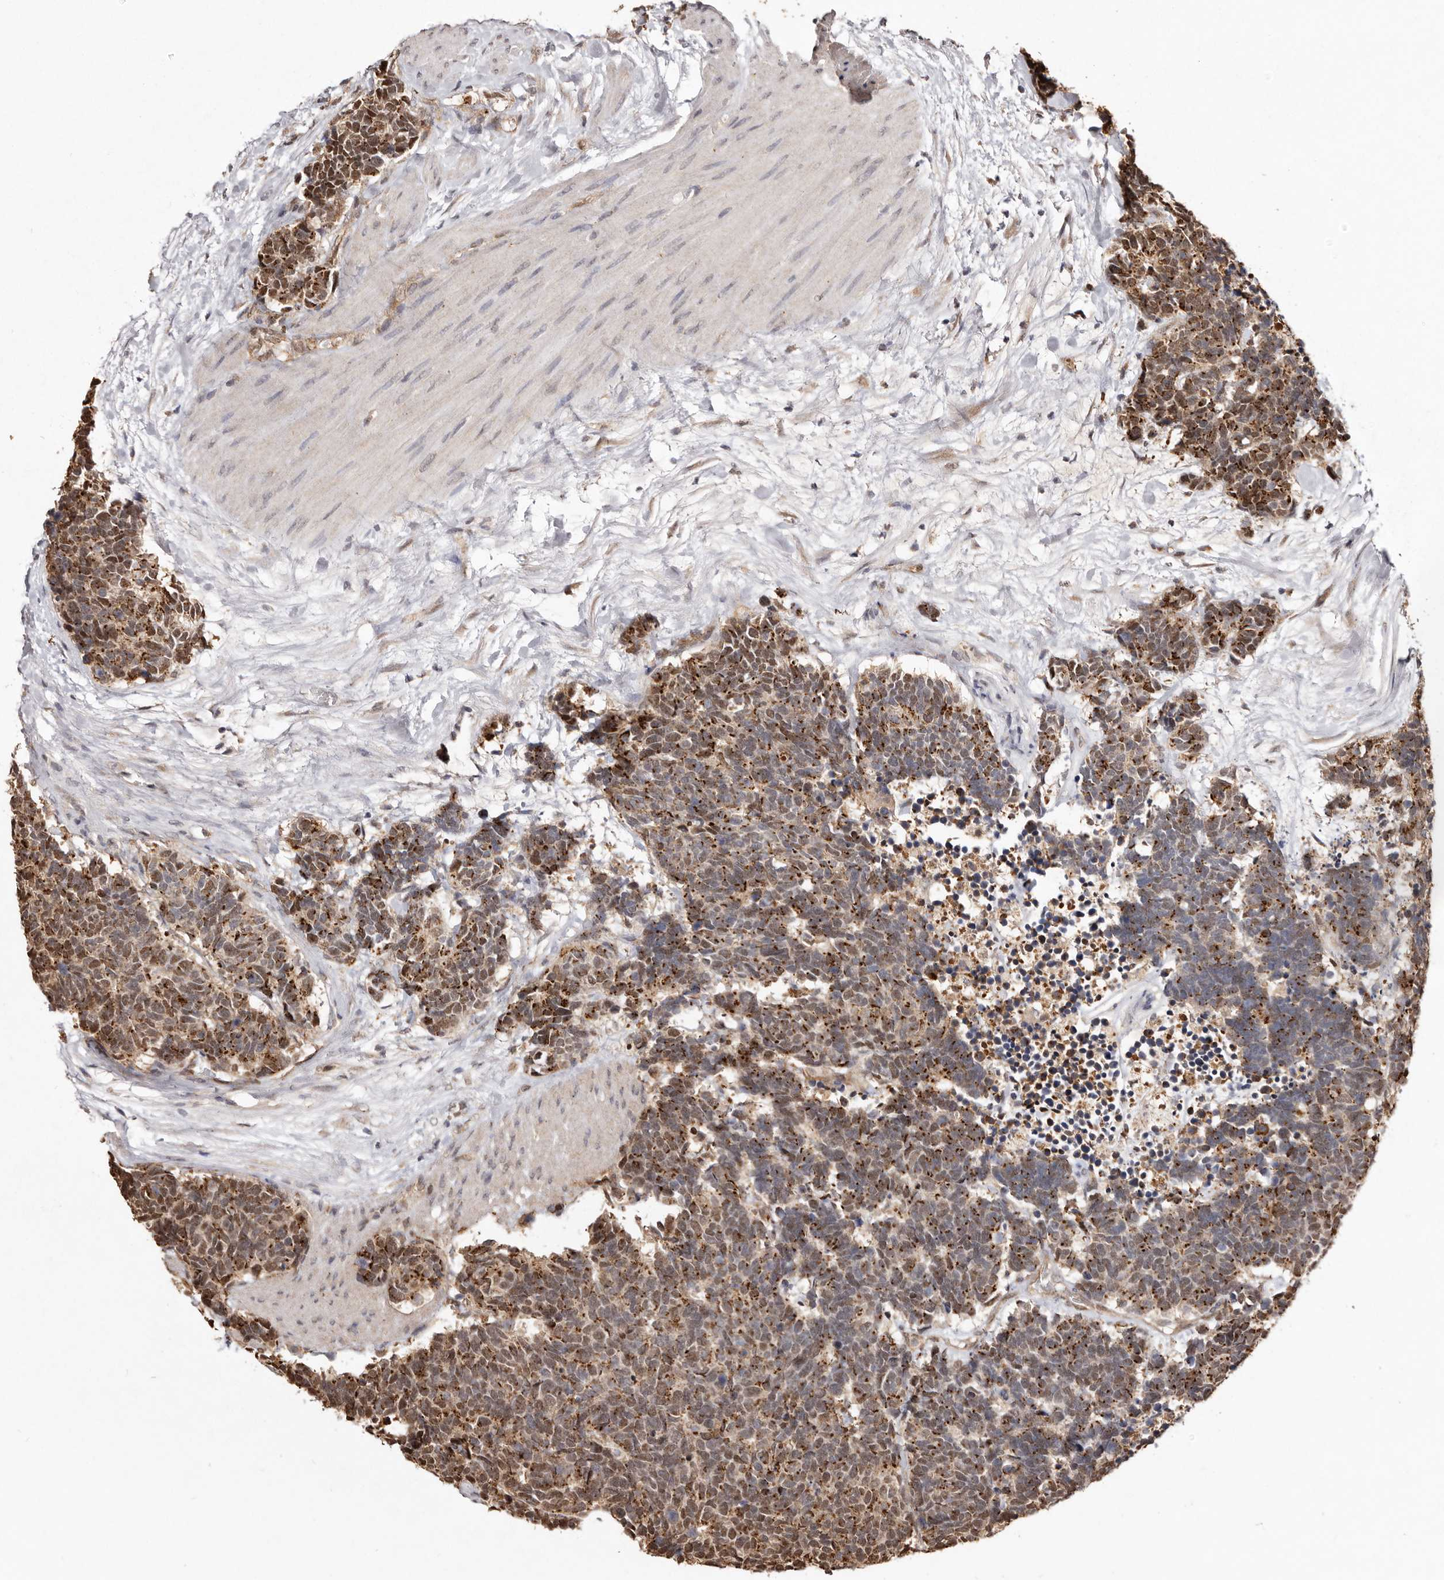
{"staining": {"intensity": "moderate", "quantity": ">75%", "location": "cytoplasmic/membranous,nuclear"}, "tissue": "carcinoid", "cell_type": "Tumor cells", "image_type": "cancer", "snomed": [{"axis": "morphology", "description": "Carcinoma, NOS"}, {"axis": "morphology", "description": "Carcinoid, malignant, NOS"}, {"axis": "topography", "description": "Urinary bladder"}], "caption": "A photomicrograph showing moderate cytoplasmic/membranous and nuclear positivity in approximately >75% of tumor cells in carcinoid, as visualized by brown immunohistochemical staining.", "gene": "NOTCH1", "patient": {"sex": "male", "age": 57}}